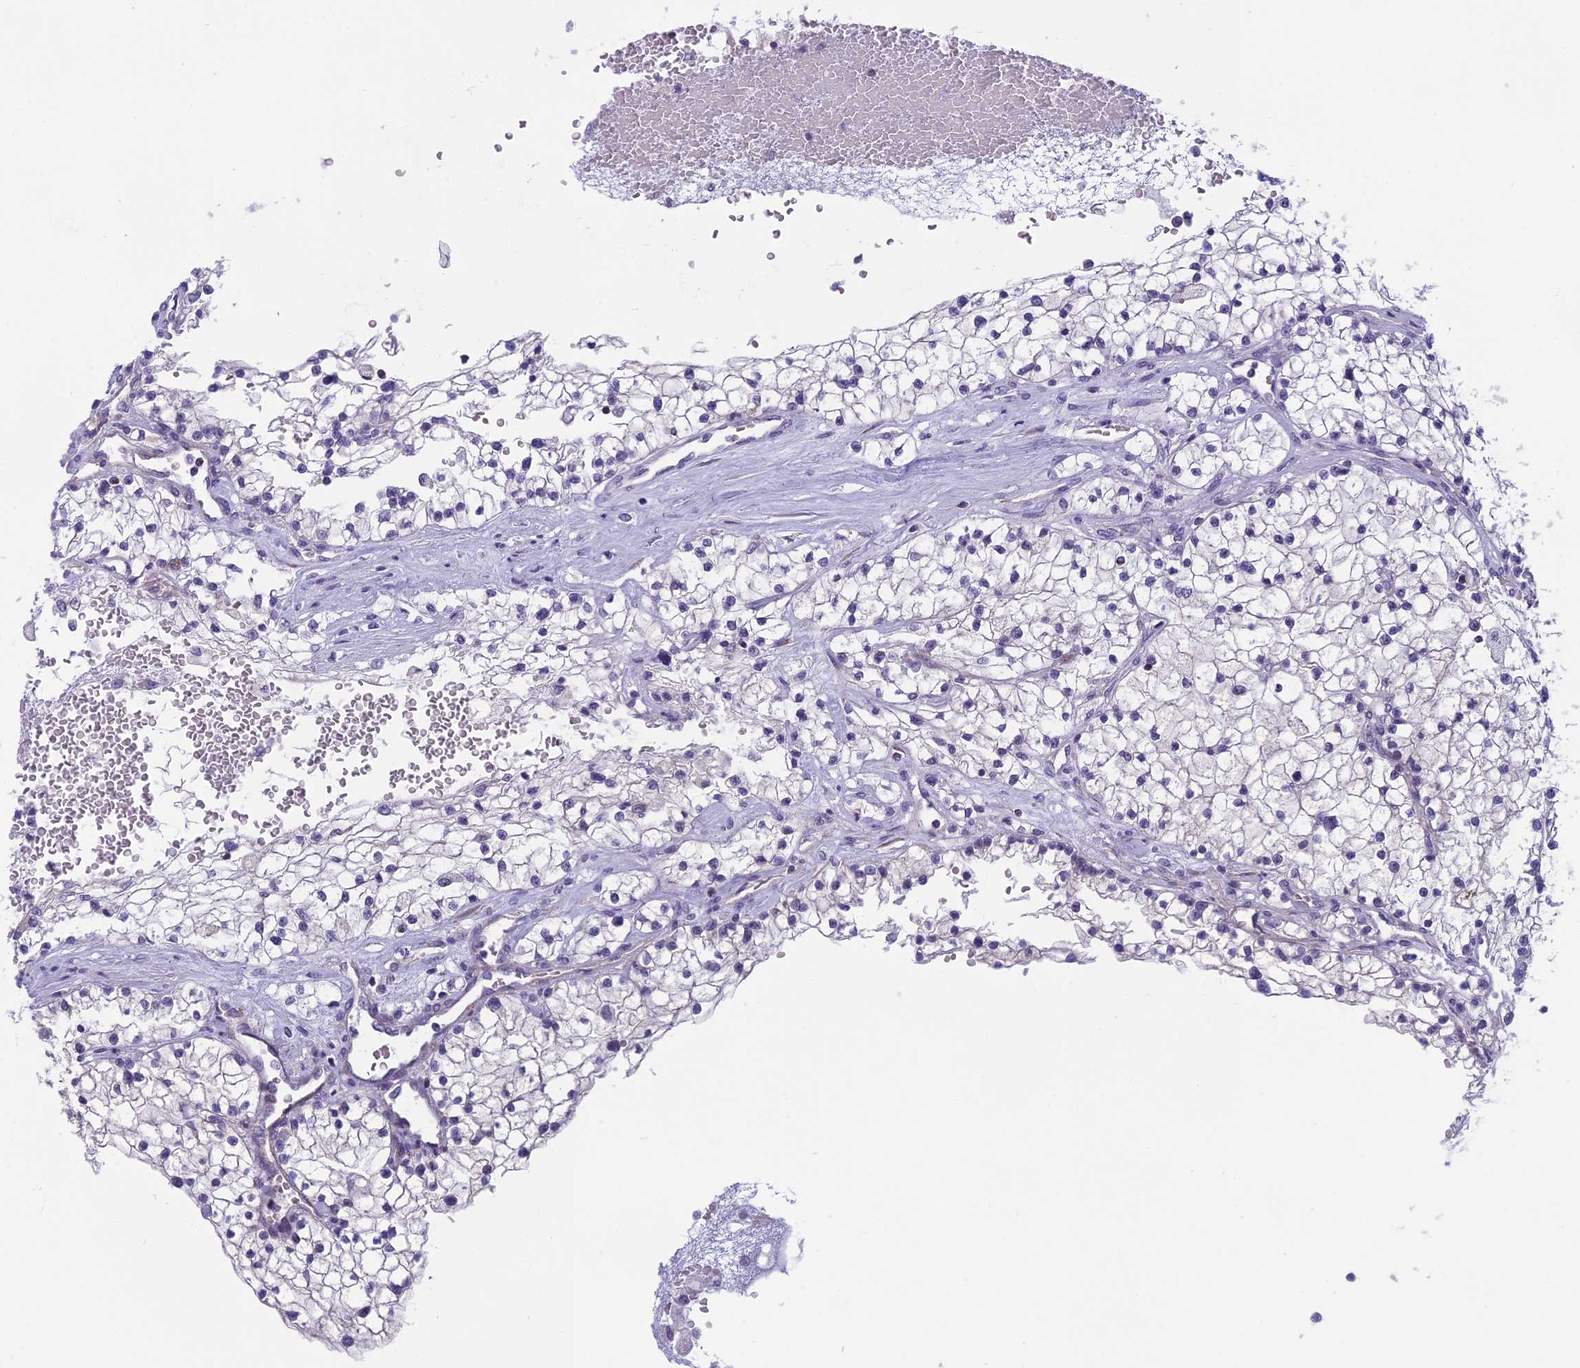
{"staining": {"intensity": "negative", "quantity": "none", "location": "none"}, "tissue": "renal cancer", "cell_type": "Tumor cells", "image_type": "cancer", "snomed": [{"axis": "morphology", "description": "Normal tissue, NOS"}, {"axis": "morphology", "description": "Adenocarcinoma, NOS"}, {"axis": "topography", "description": "Kidney"}], "caption": "A photomicrograph of human renal adenocarcinoma is negative for staining in tumor cells. (DAB immunohistochemistry, high magnification).", "gene": "ARHGEF37", "patient": {"sex": "male", "age": 68}}